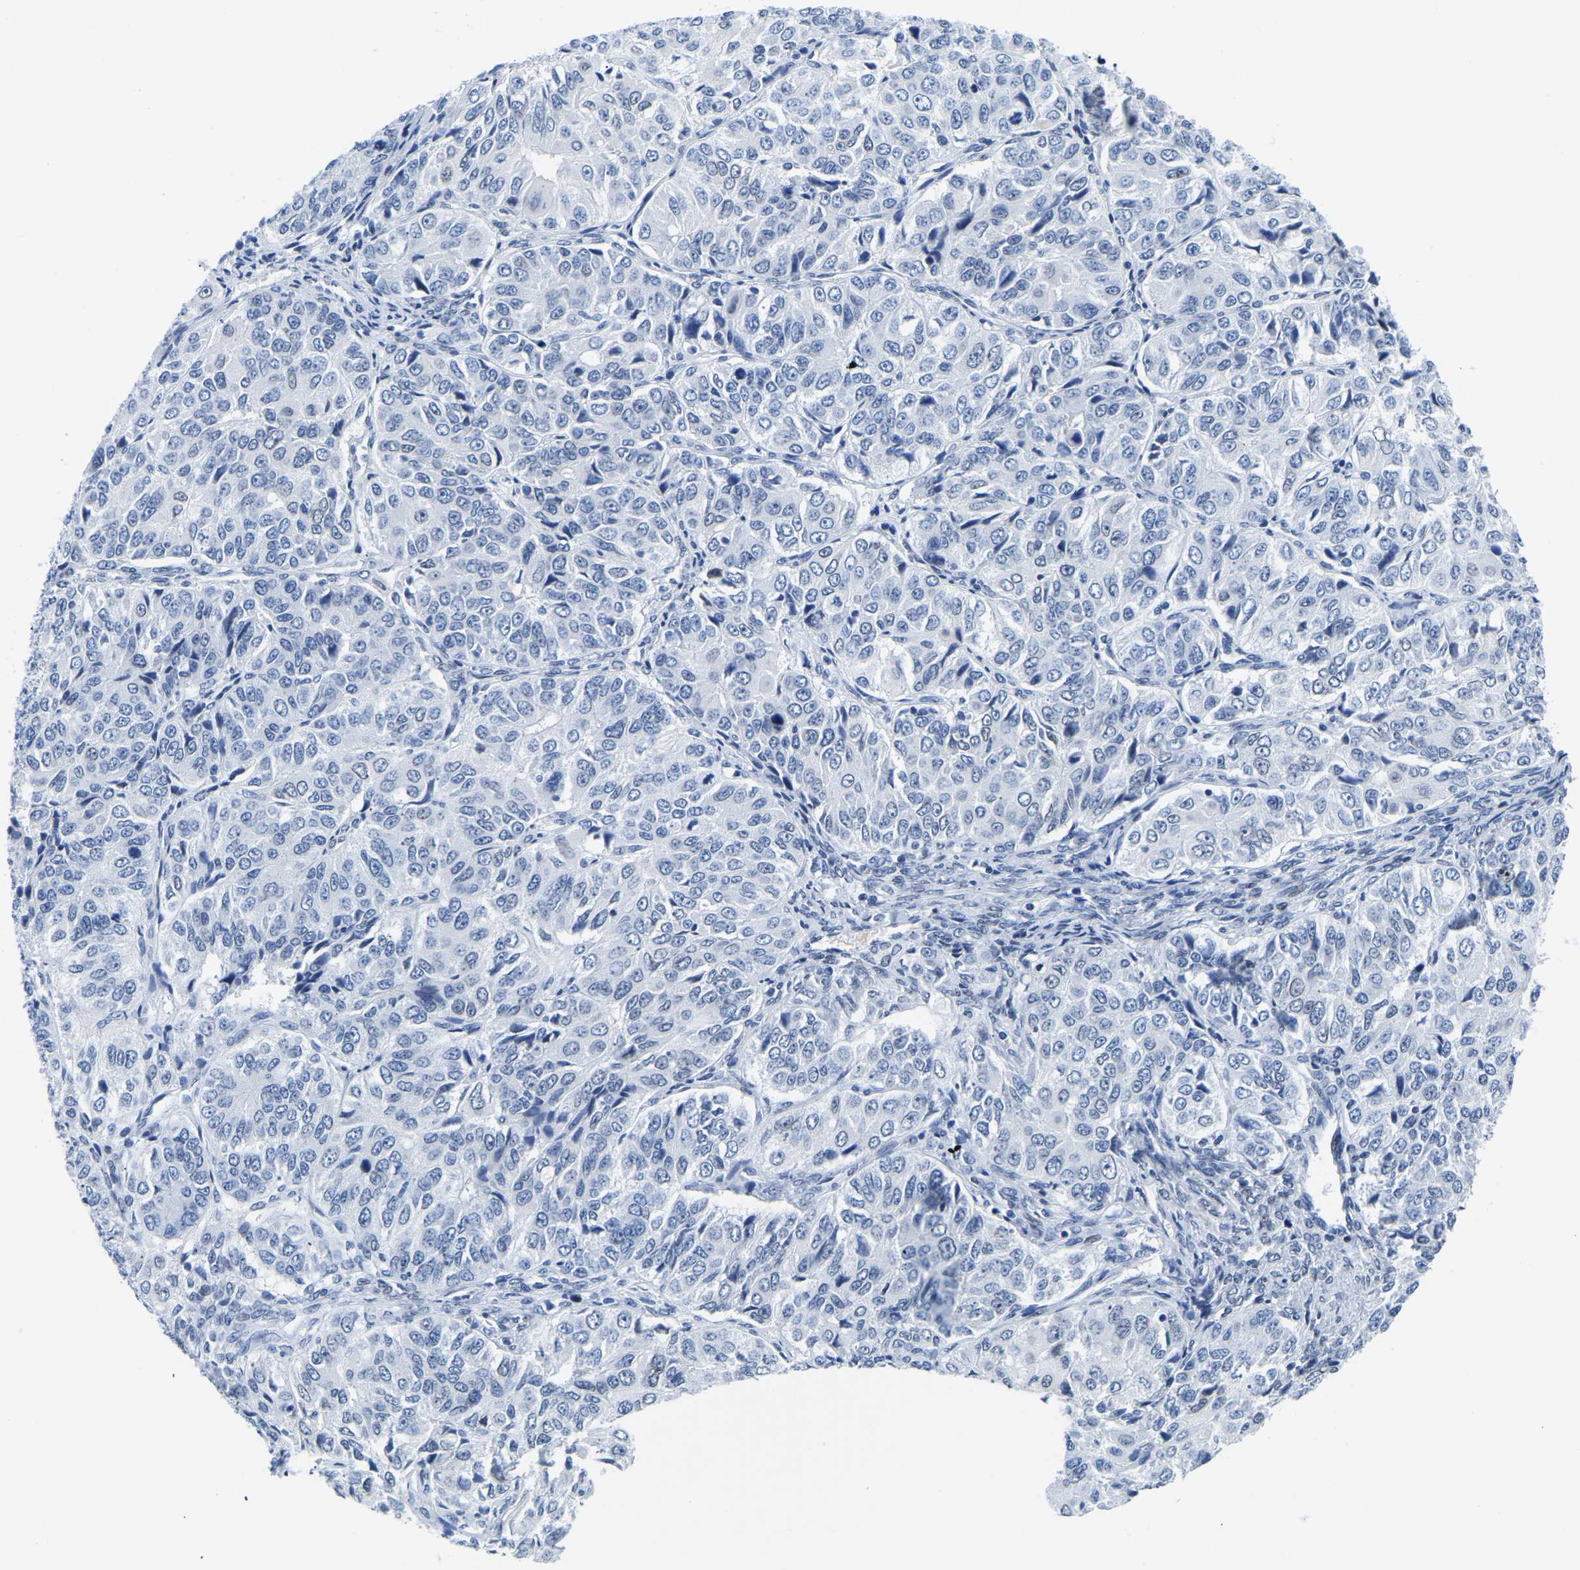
{"staining": {"intensity": "negative", "quantity": "none", "location": "none"}, "tissue": "ovarian cancer", "cell_type": "Tumor cells", "image_type": "cancer", "snomed": [{"axis": "morphology", "description": "Carcinoma, endometroid"}, {"axis": "topography", "description": "Ovary"}], "caption": "This is an IHC histopathology image of ovarian endometroid carcinoma. There is no positivity in tumor cells.", "gene": "UPK3A", "patient": {"sex": "female", "age": 51}}